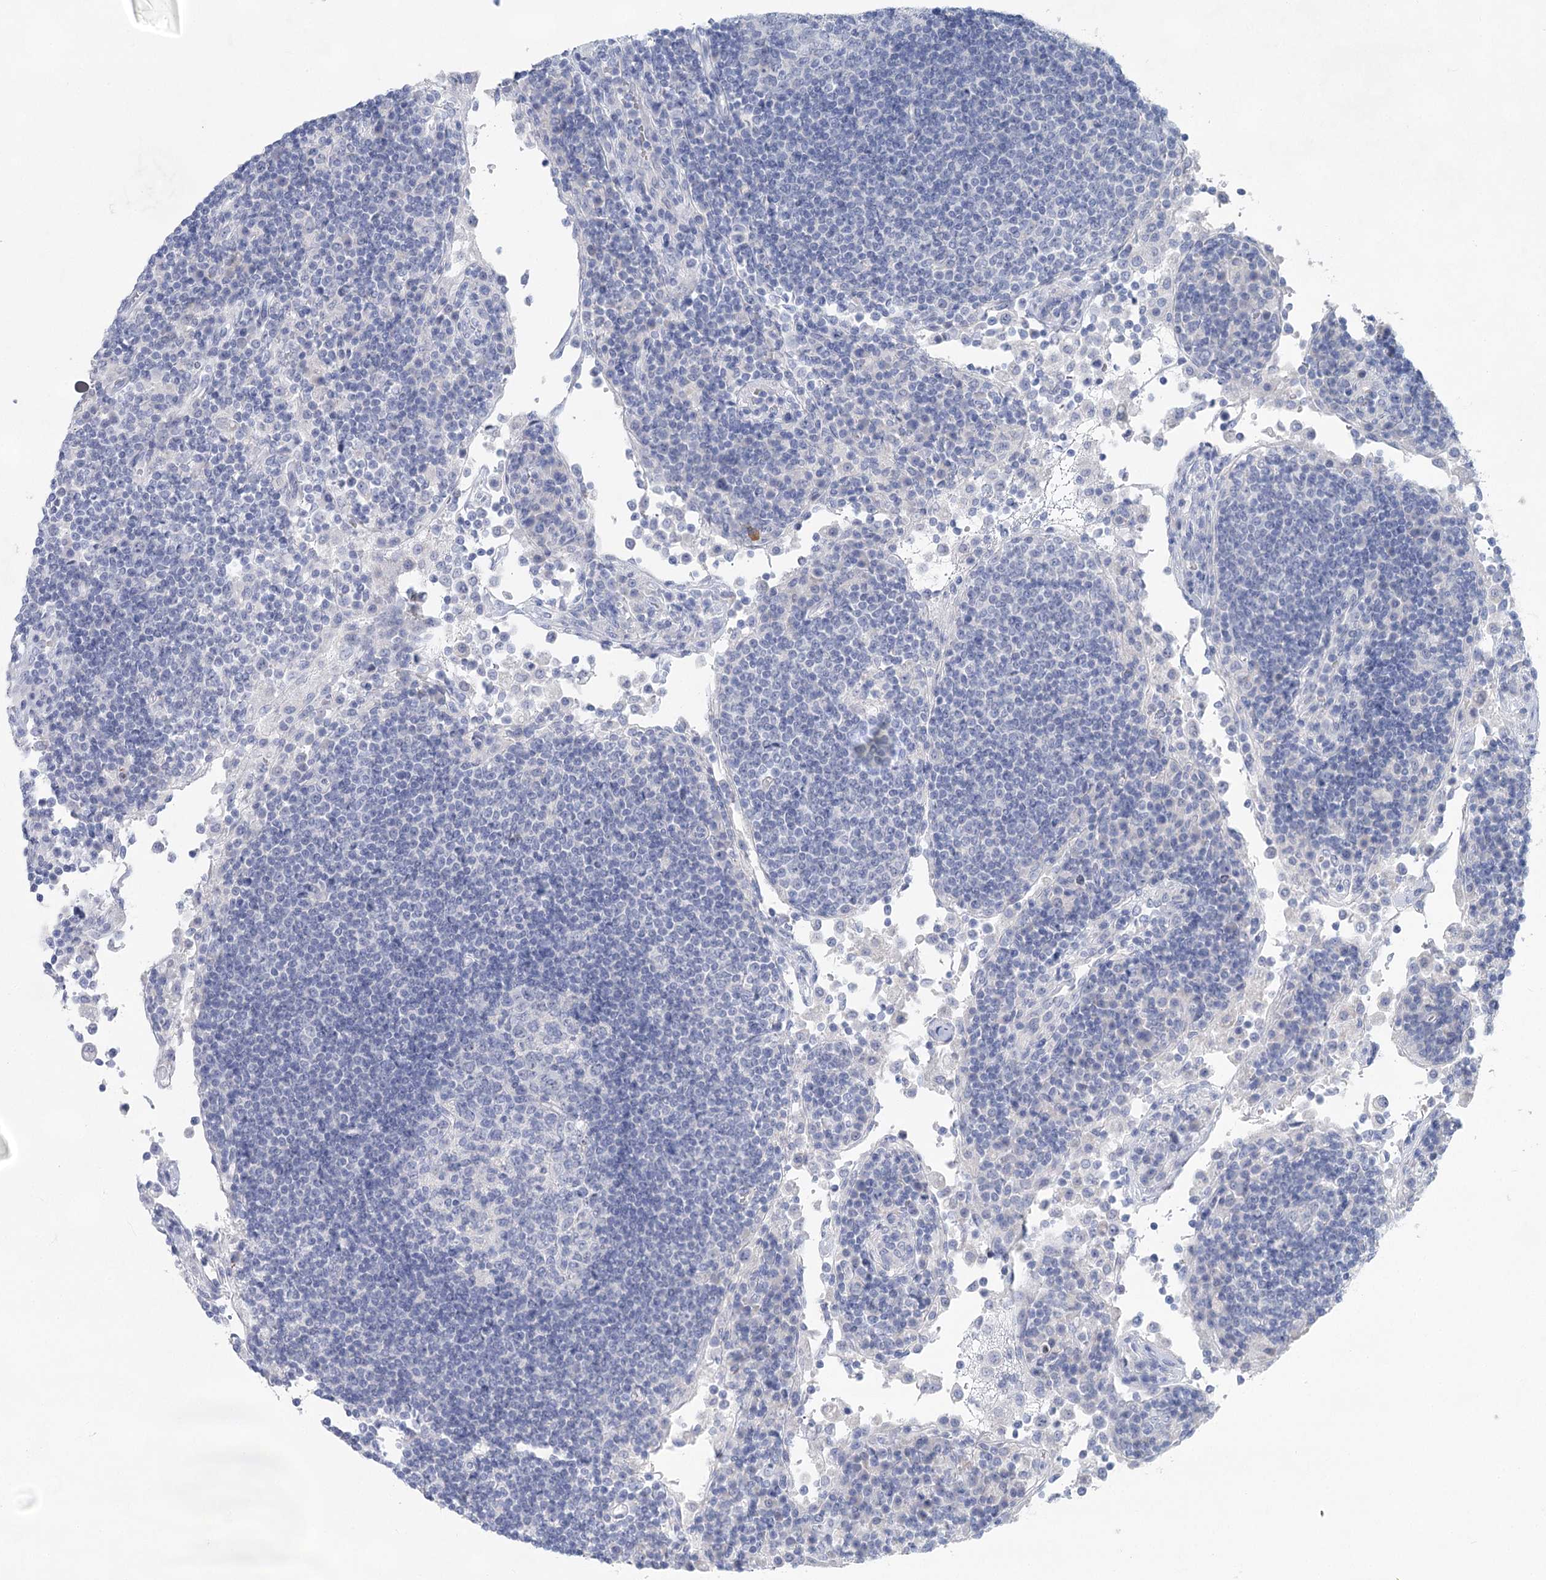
{"staining": {"intensity": "negative", "quantity": "none", "location": "none"}, "tissue": "lymph node", "cell_type": "Germinal center cells", "image_type": "normal", "snomed": [{"axis": "morphology", "description": "Normal tissue, NOS"}, {"axis": "topography", "description": "Lymph node"}], "caption": "The micrograph exhibits no significant positivity in germinal center cells of lymph node. (DAB immunohistochemistry visualized using brightfield microscopy, high magnification).", "gene": "WDR74", "patient": {"sex": "female", "age": 53}}